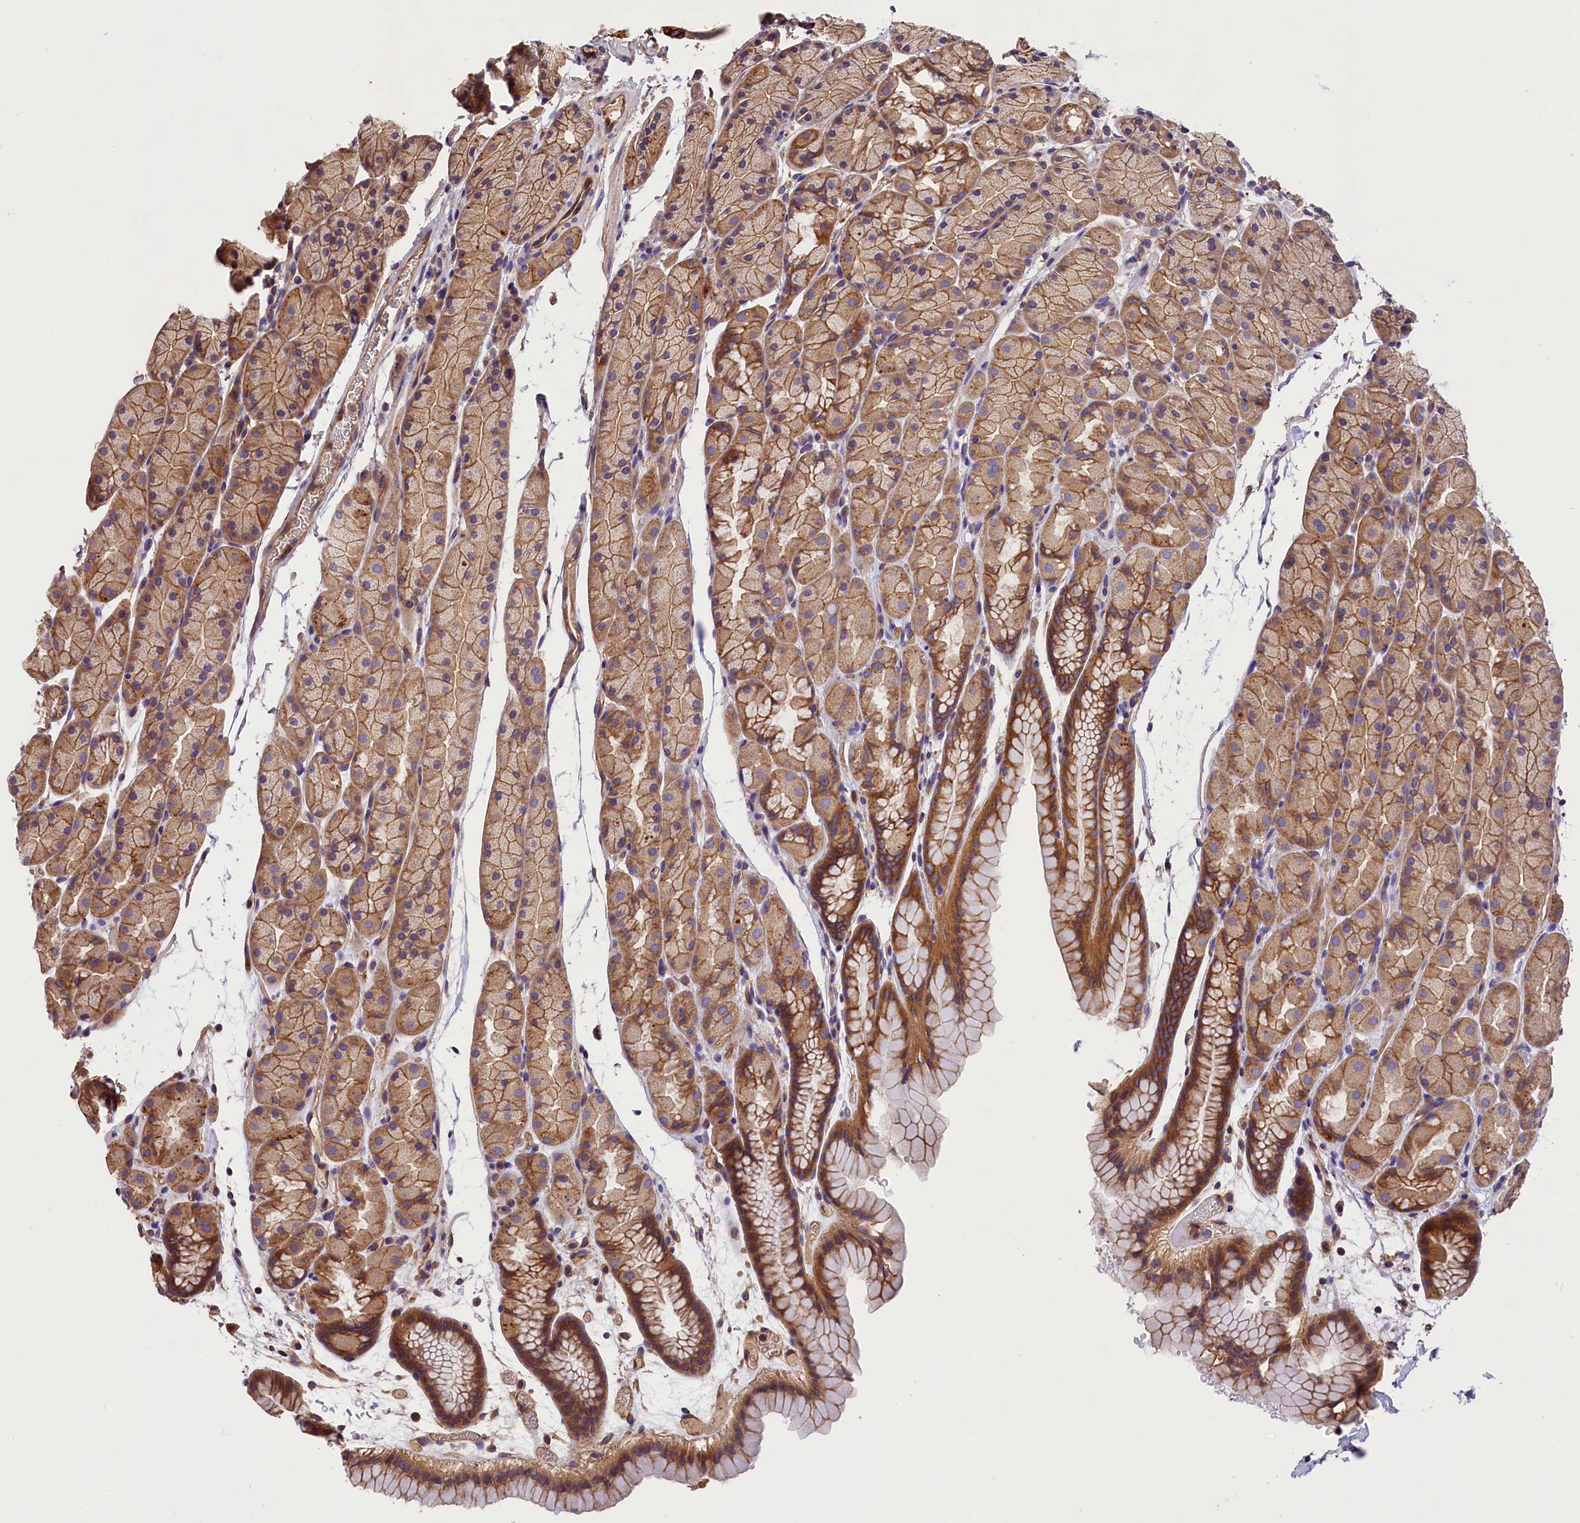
{"staining": {"intensity": "moderate", "quantity": ">75%", "location": "cytoplasmic/membranous"}, "tissue": "stomach", "cell_type": "Glandular cells", "image_type": "normal", "snomed": [{"axis": "morphology", "description": "Normal tissue, NOS"}, {"axis": "topography", "description": "Stomach, upper"}, {"axis": "topography", "description": "Stomach"}], "caption": "About >75% of glandular cells in normal stomach exhibit moderate cytoplasmic/membranous protein staining as visualized by brown immunohistochemical staining.", "gene": "ERMARD", "patient": {"sex": "male", "age": 47}}